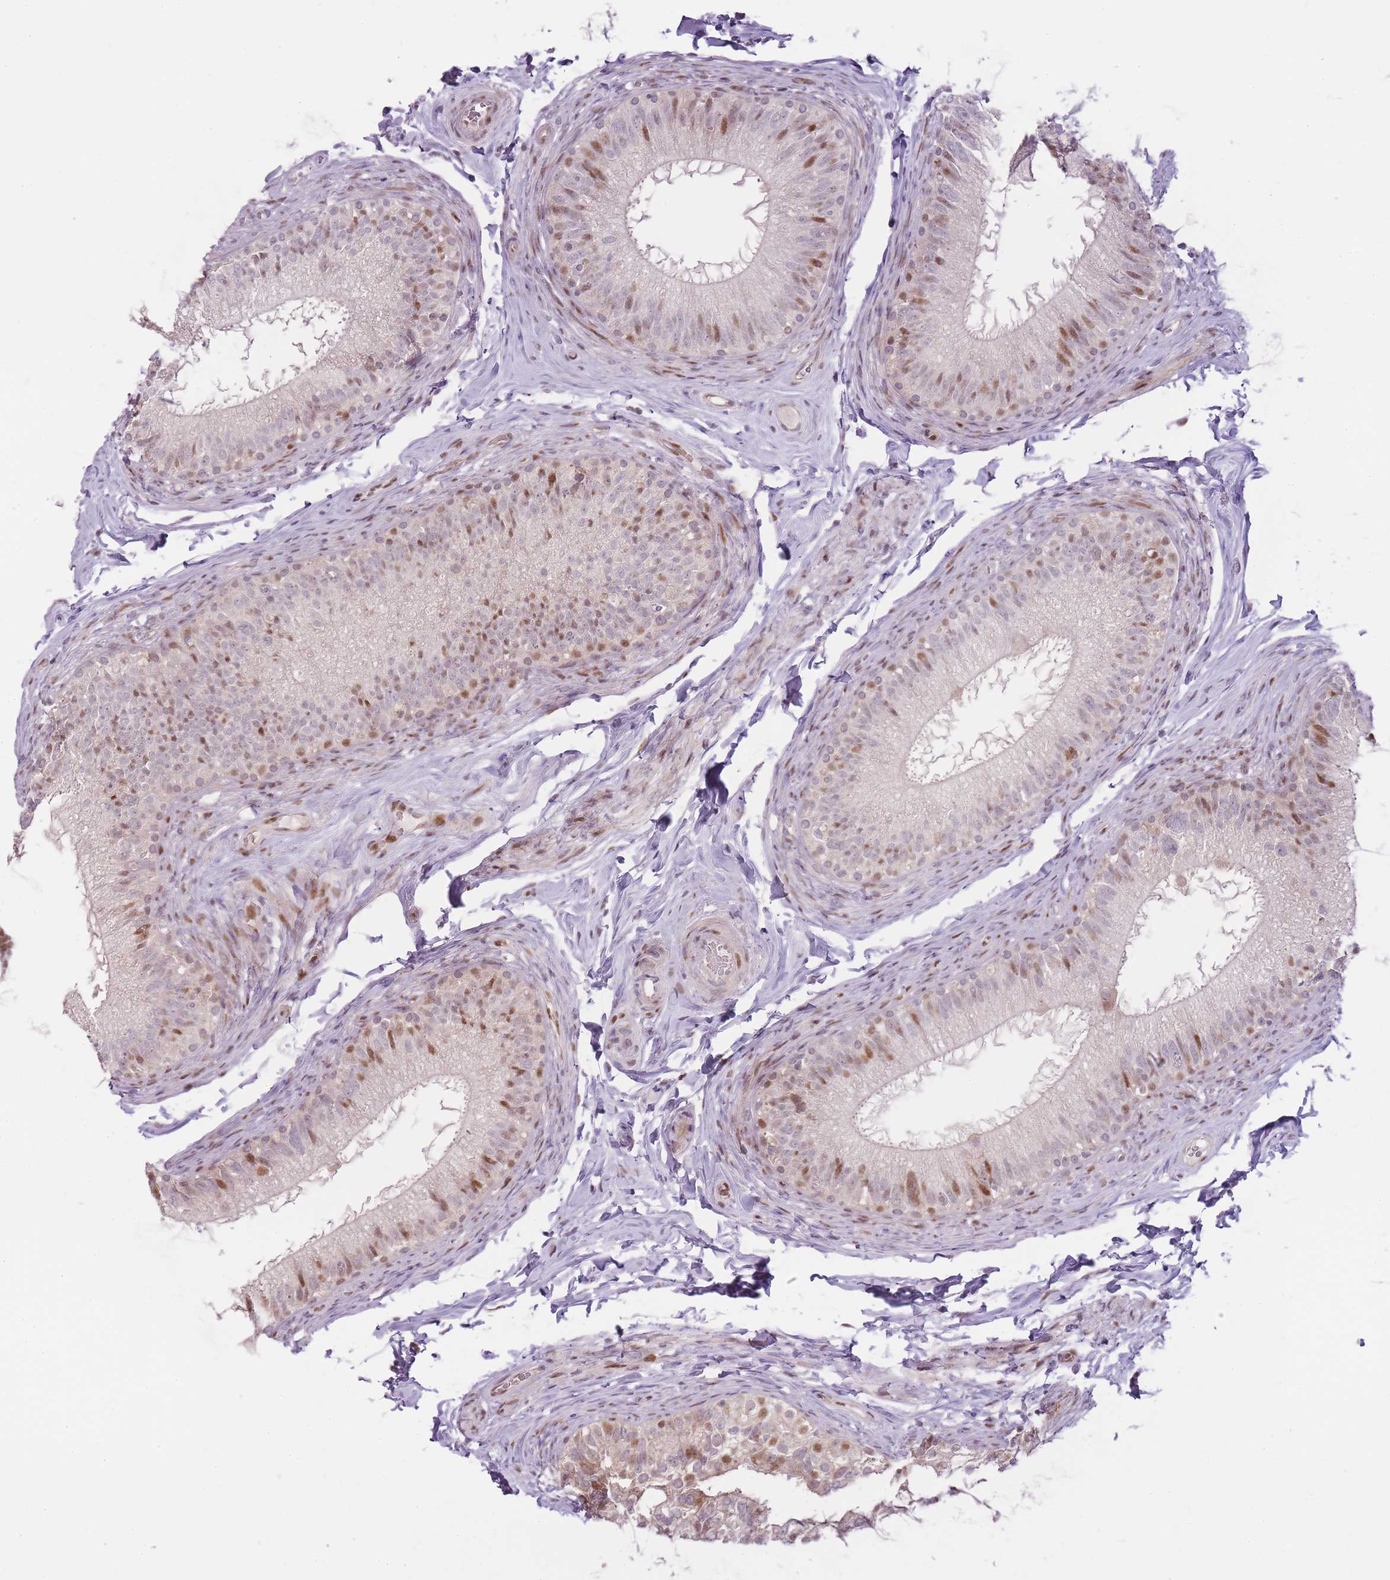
{"staining": {"intensity": "moderate", "quantity": "25%-75%", "location": "nuclear"}, "tissue": "epididymis", "cell_type": "Glandular cells", "image_type": "normal", "snomed": [{"axis": "morphology", "description": "Normal tissue, NOS"}, {"axis": "topography", "description": "Epididymis"}], "caption": "Normal epididymis was stained to show a protein in brown. There is medium levels of moderate nuclear expression in about 25%-75% of glandular cells. The staining was performed using DAB (3,3'-diaminobenzidine) to visualize the protein expression in brown, while the nuclei were stained in blue with hematoxylin (Magnification: 20x).", "gene": "OGG1", "patient": {"sex": "male", "age": 49}}